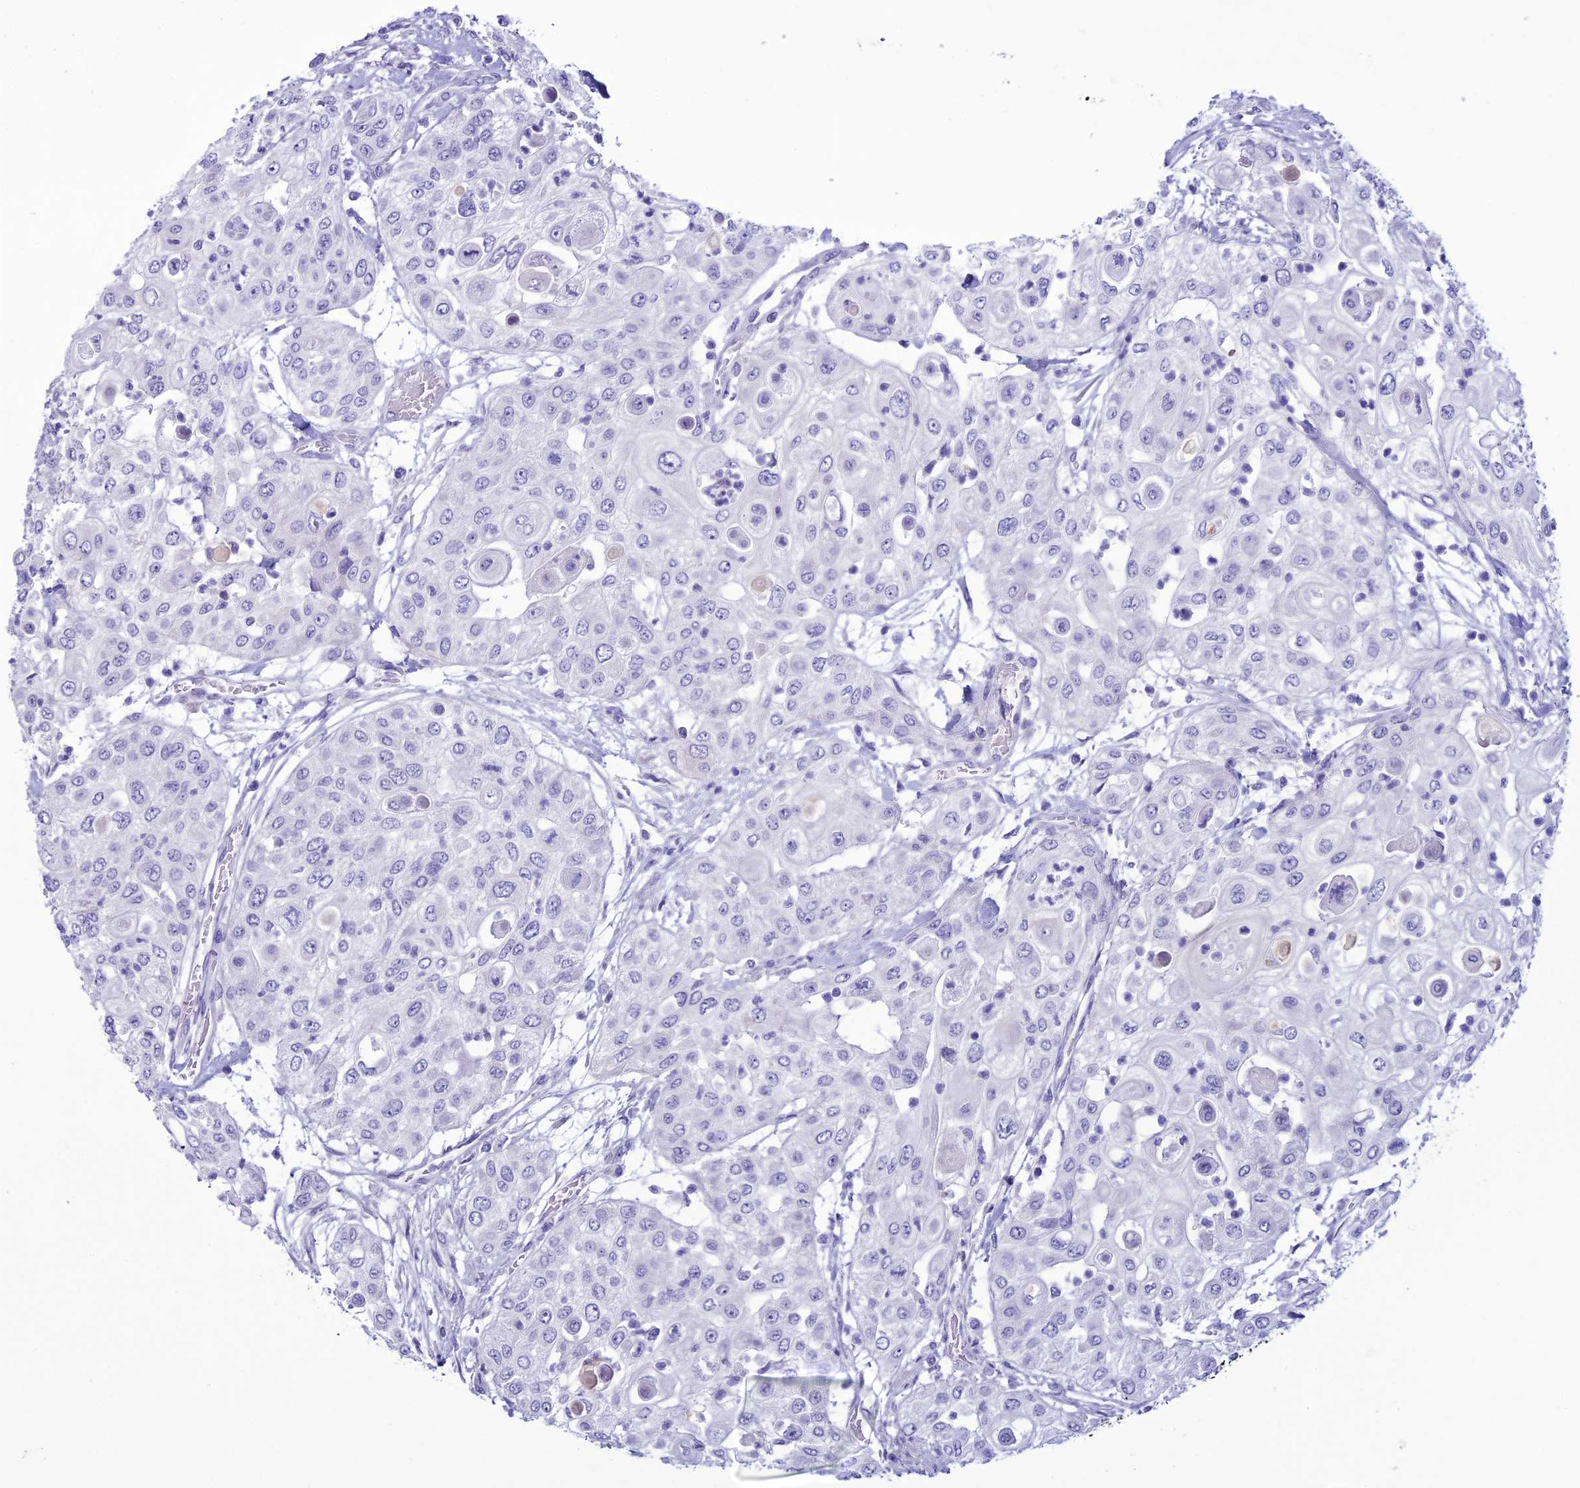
{"staining": {"intensity": "negative", "quantity": "none", "location": "none"}, "tissue": "urothelial cancer", "cell_type": "Tumor cells", "image_type": "cancer", "snomed": [{"axis": "morphology", "description": "Urothelial carcinoma, High grade"}, {"axis": "topography", "description": "Urinary bladder"}], "caption": "High magnification brightfield microscopy of urothelial cancer stained with DAB (brown) and counterstained with hematoxylin (blue): tumor cells show no significant expression.", "gene": "CLEC2L", "patient": {"sex": "female", "age": 79}}